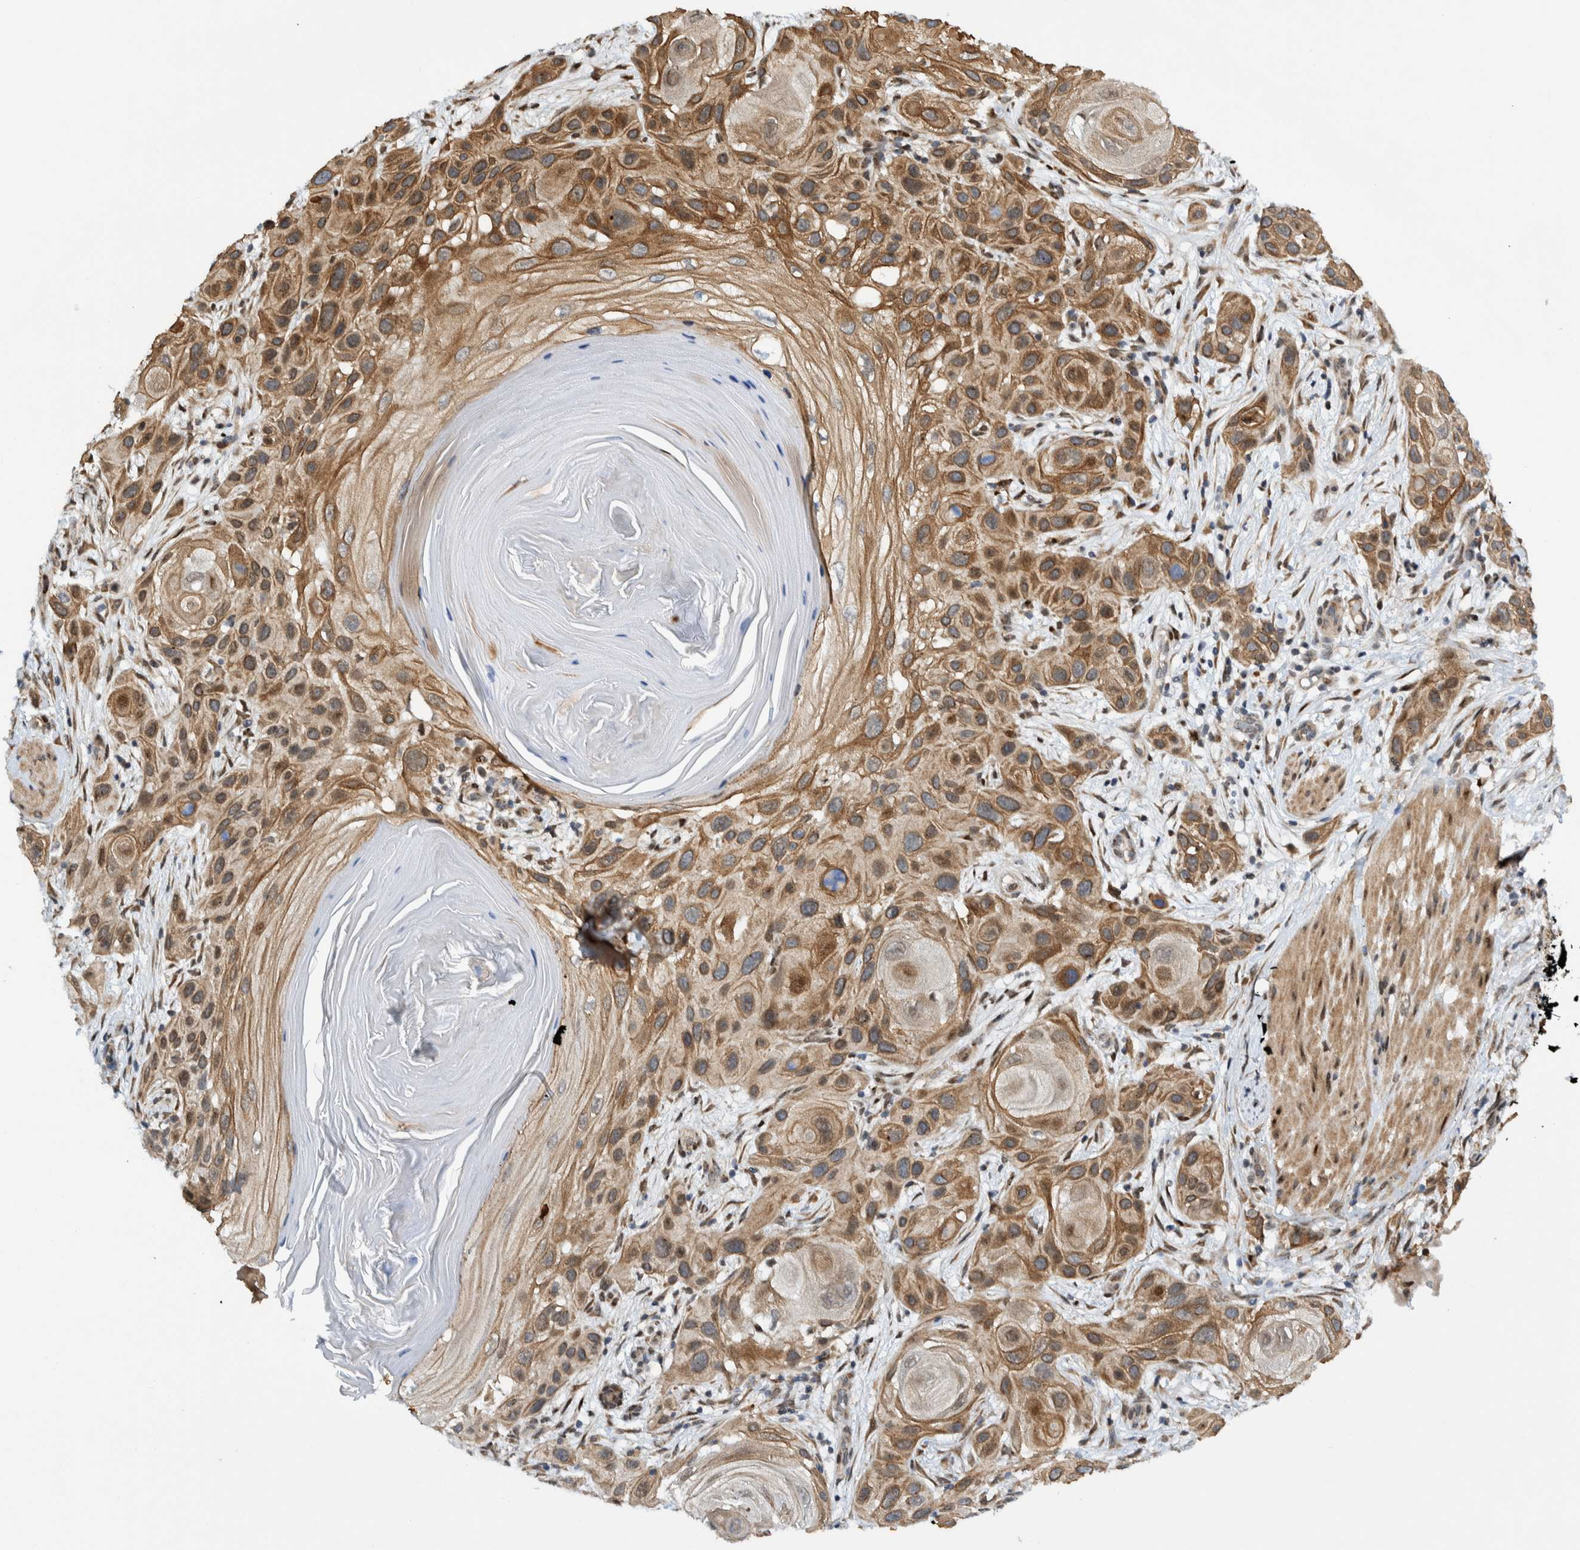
{"staining": {"intensity": "moderate", "quantity": ">75%", "location": "cytoplasmic/membranous"}, "tissue": "skin cancer", "cell_type": "Tumor cells", "image_type": "cancer", "snomed": [{"axis": "morphology", "description": "Squamous cell carcinoma, NOS"}, {"axis": "topography", "description": "Skin"}], "caption": "Human squamous cell carcinoma (skin) stained for a protein (brown) reveals moderate cytoplasmic/membranous positive positivity in about >75% of tumor cells.", "gene": "CCDC57", "patient": {"sex": "female", "age": 96}}